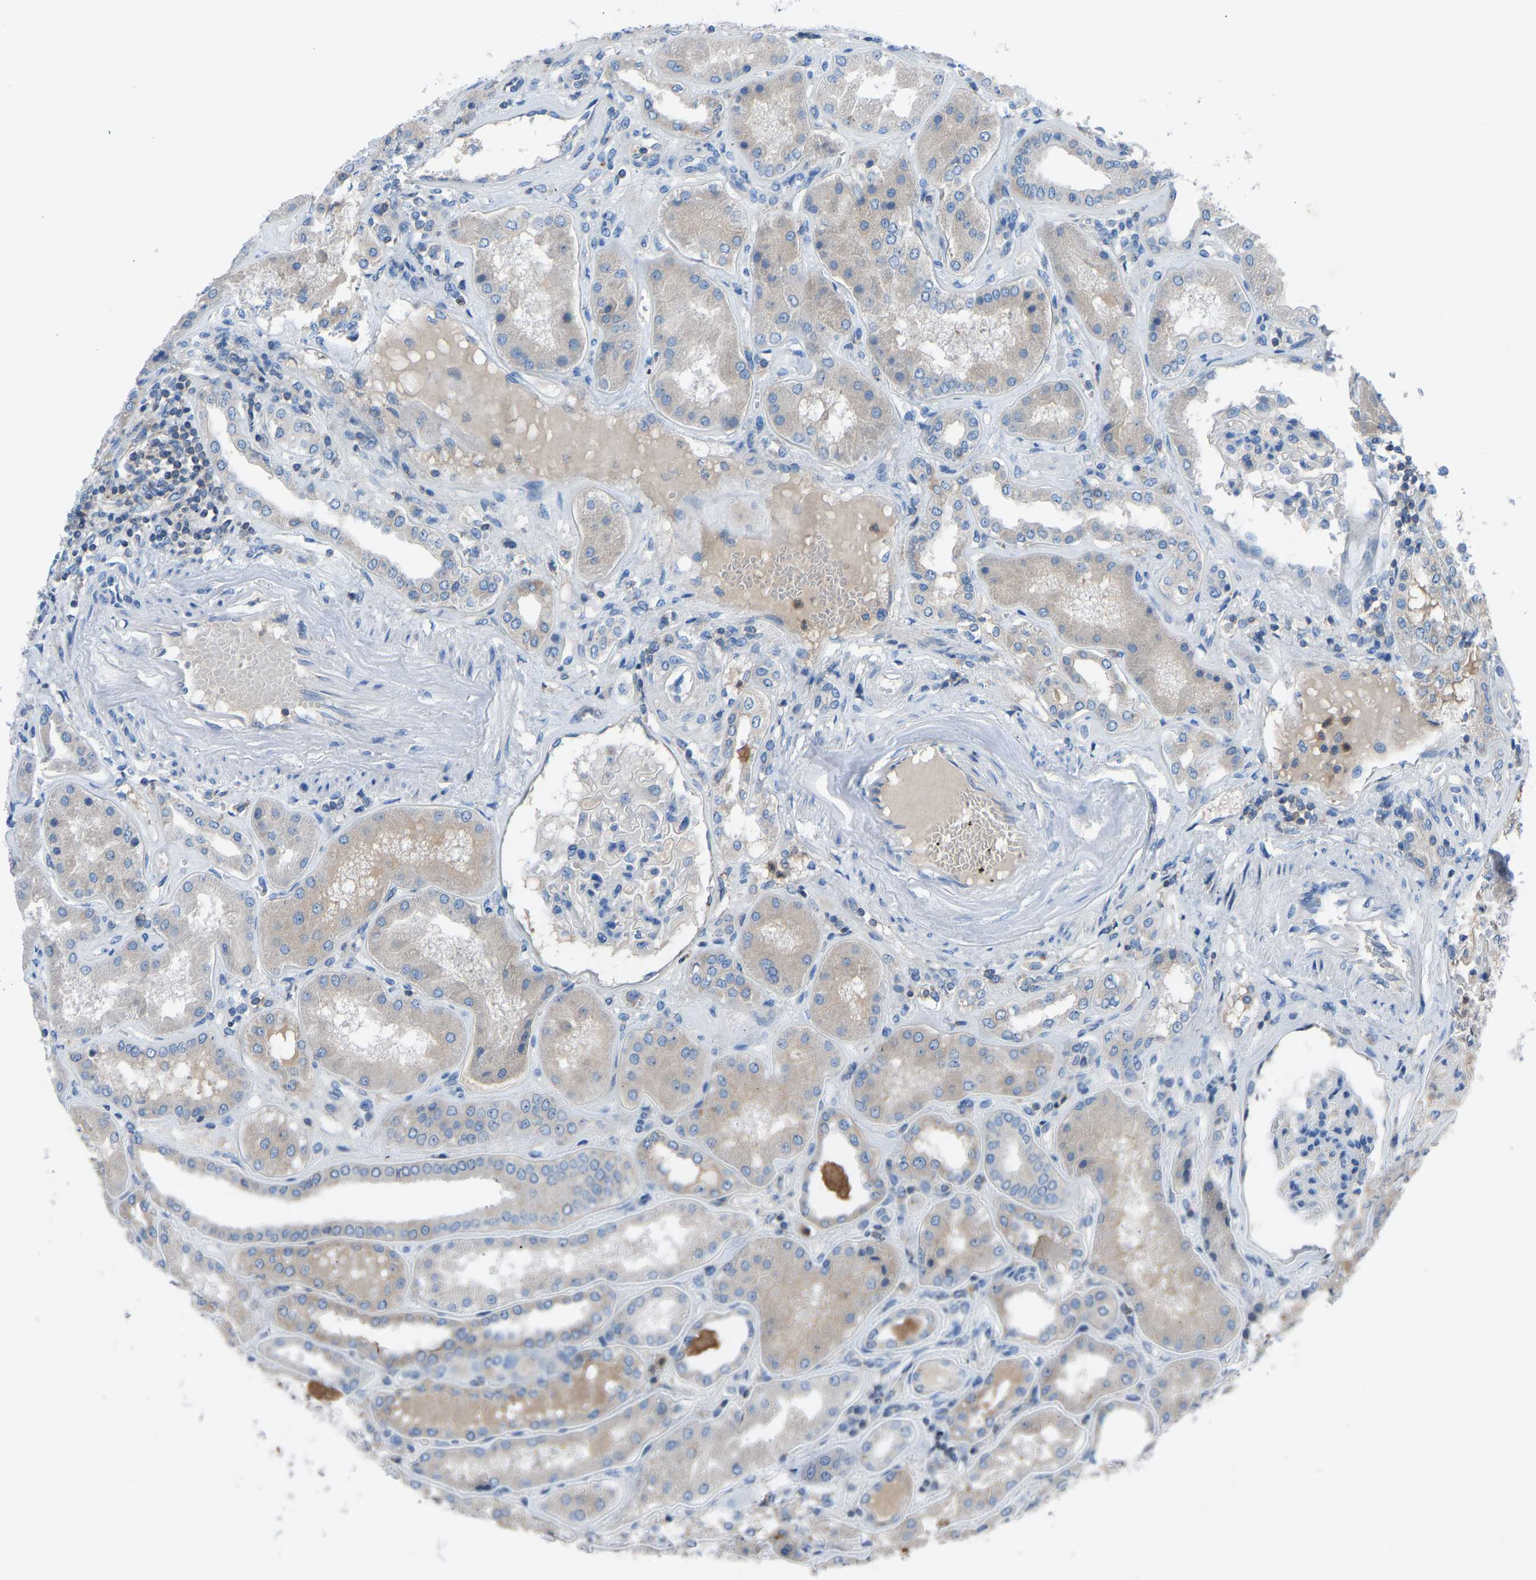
{"staining": {"intensity": "weak", "quantity": "<25%", "location": "cytoplasmic/membranous"}, "tissue": "kidney", "cell_type": "Cells in glomeruli", "image_type": "normal", "snomed": [{"axis": "morphology", "description": "Normal tissue, NOS"}, {"axis": "topography", "description": "Kidney"}], "caption": "This is an immunohistochemistry (IHC) histopathology image of unremarkable kidney. There is no staining in cells in glomeruli.", "gene": "GRK6", "patient": {"sex": "female", "age": 56}}